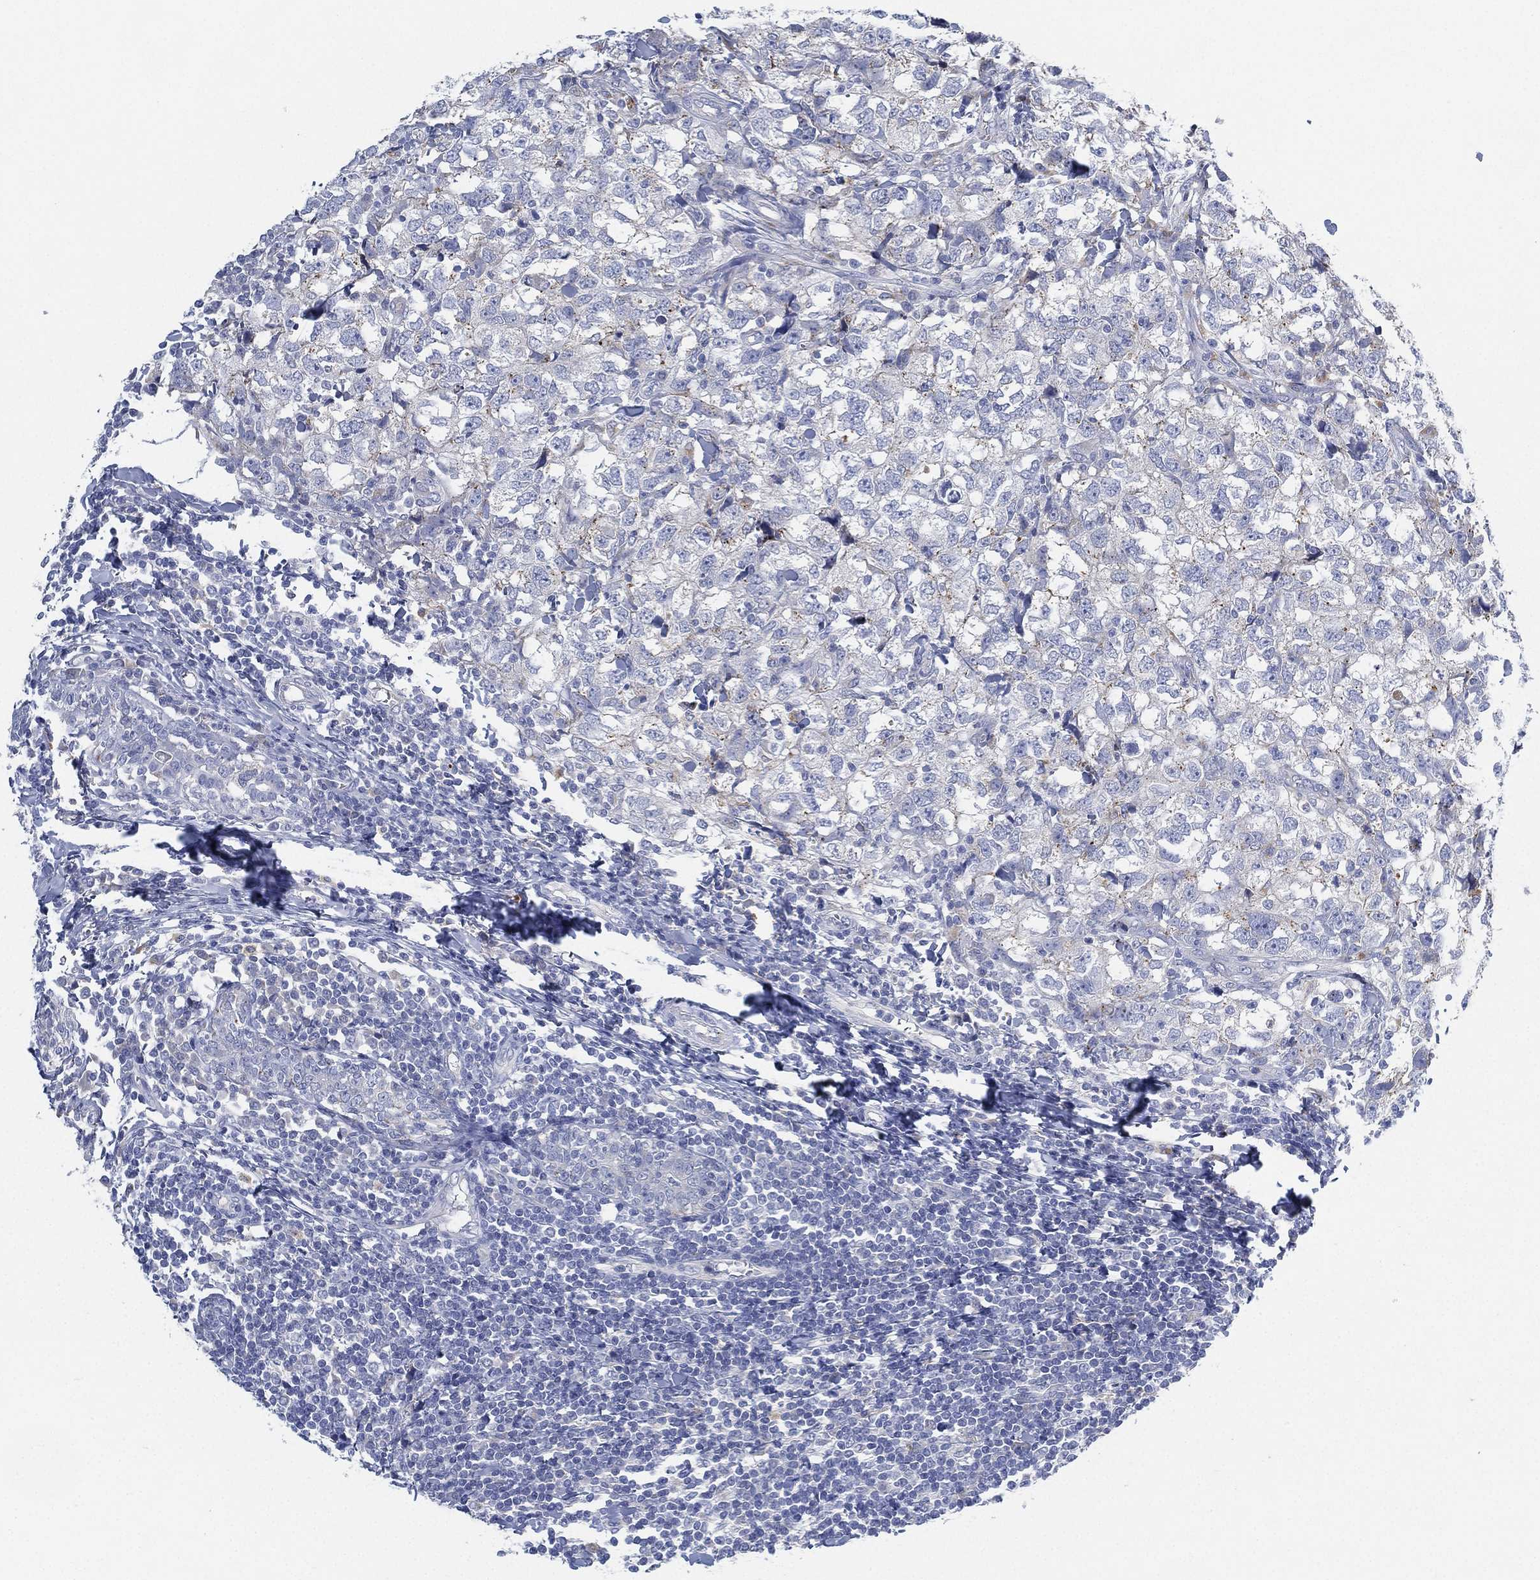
{"staining": {"intensity": "negative", "quantity": "none", "location": "none"}, "tissue": "breast cancer", "cell_type": "Tumor cells", "image_type": "cancer", "snomed": [{"axis": "morphology", "description": "Duct carcinoma"}, {"axis": "topography", "description": "Breast"}], "caption": "IHC of infiltrating ductal carcinoma (breast) shows no expression in tumor cells. The staining is performed using DAB (3,3'-diaminobenzidine) brown chromogen with nuclei counter-stained in using hematoxylin.", "gene": "GALNS", "patient": {"sex": "female", "age": 30}}